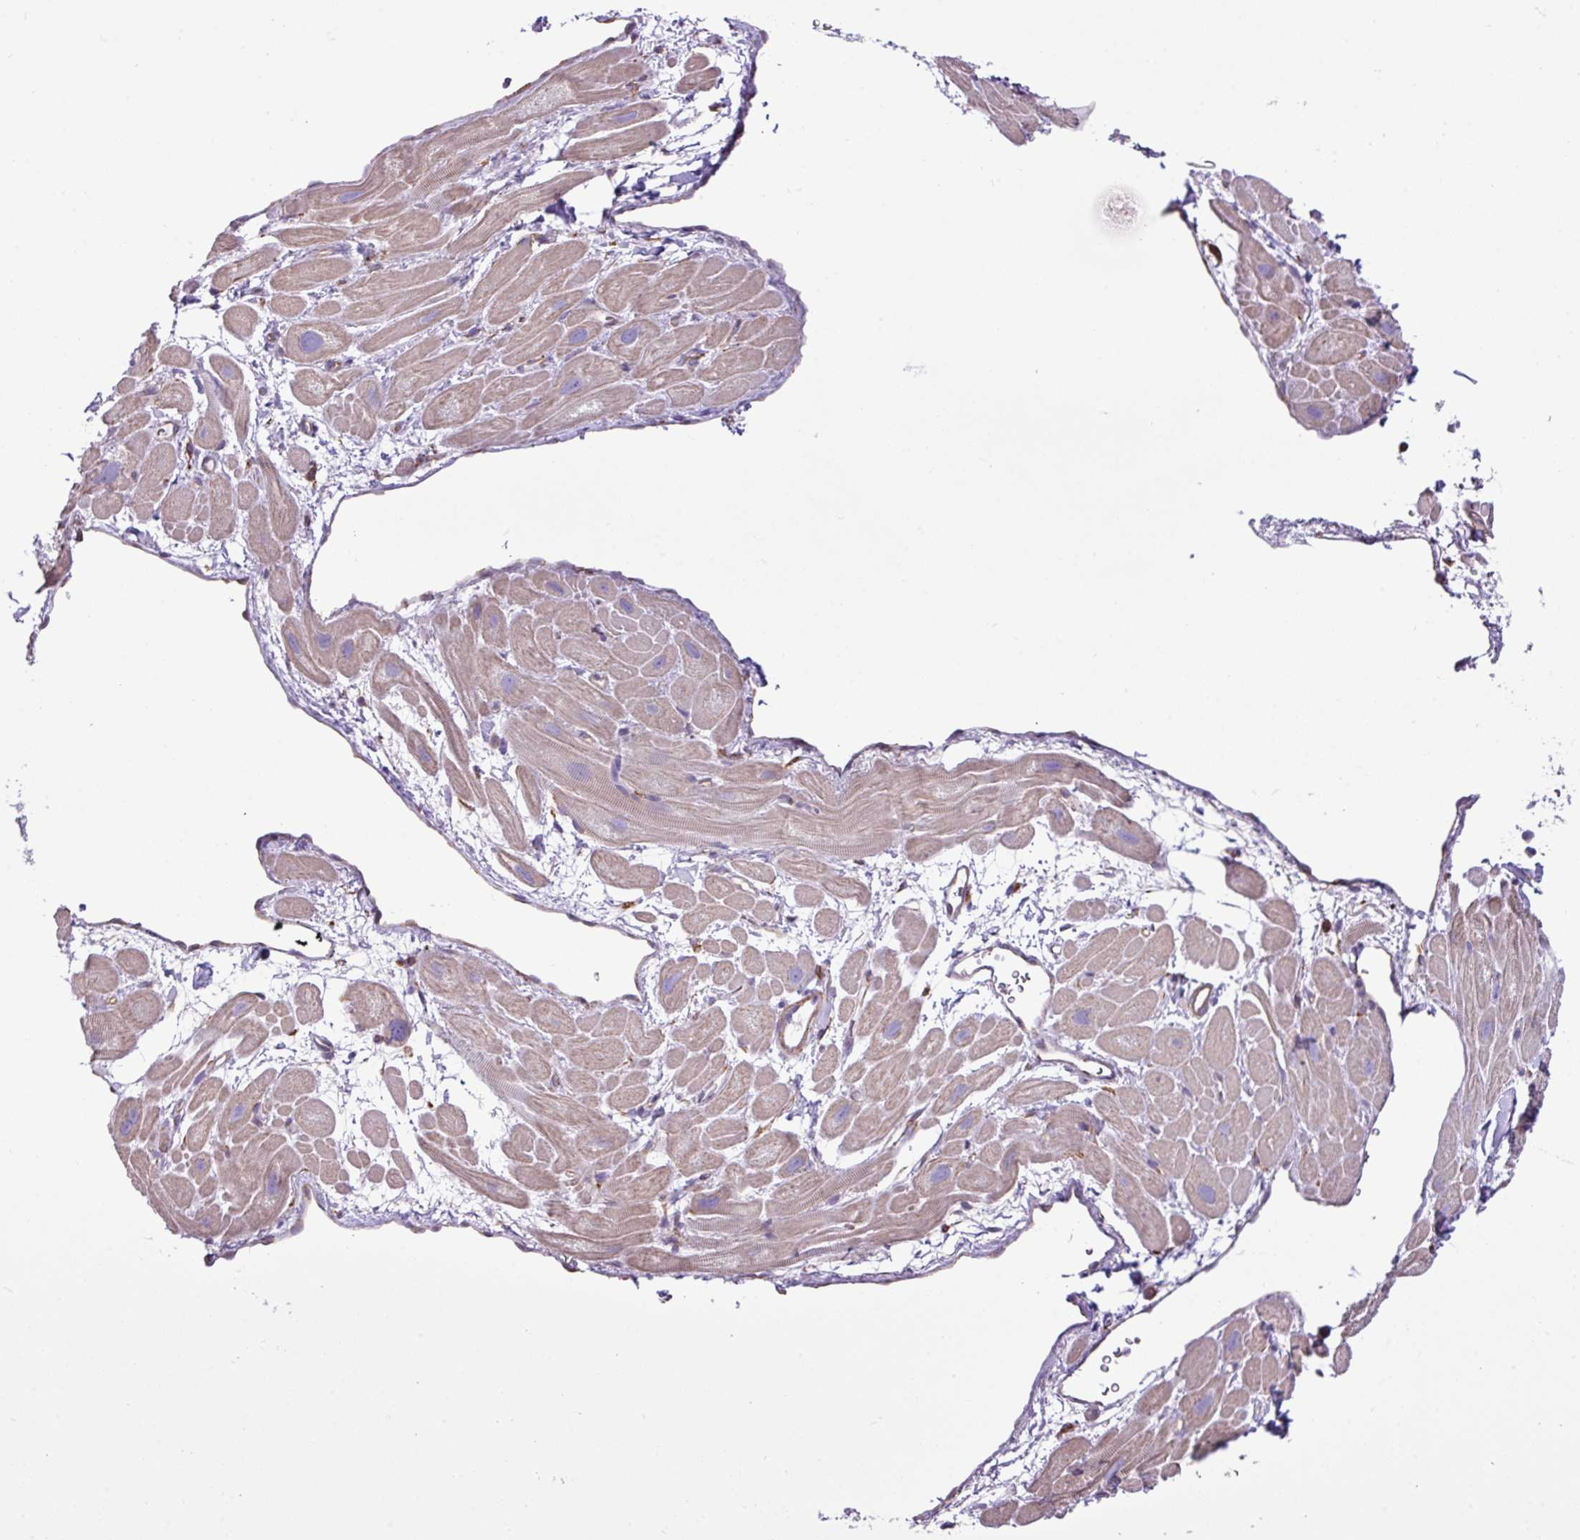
{"staining": {"intensity": "weak", "quantity": "25%-75%", "location": "cytoplasmic/membranous"}, "tissue": "heart muscle", "cell_type": "Cardiomyocytes", "image_type": "normal", "snomed": [{"axis": "morphology", "description": "Normal tissue, NOS"}, {"axis": "topography", "description": "Heart"}], "caption": "The photomicrograph reveals immunohistochemical staining of unremarkable heart muscle. There is weak cytoplasmic/membranous staining is seen in approximately 25%-75% of cardiomyocytes.", "gene": "ZSCAN5A", "patient": {"sex": "male", "age": 49}}